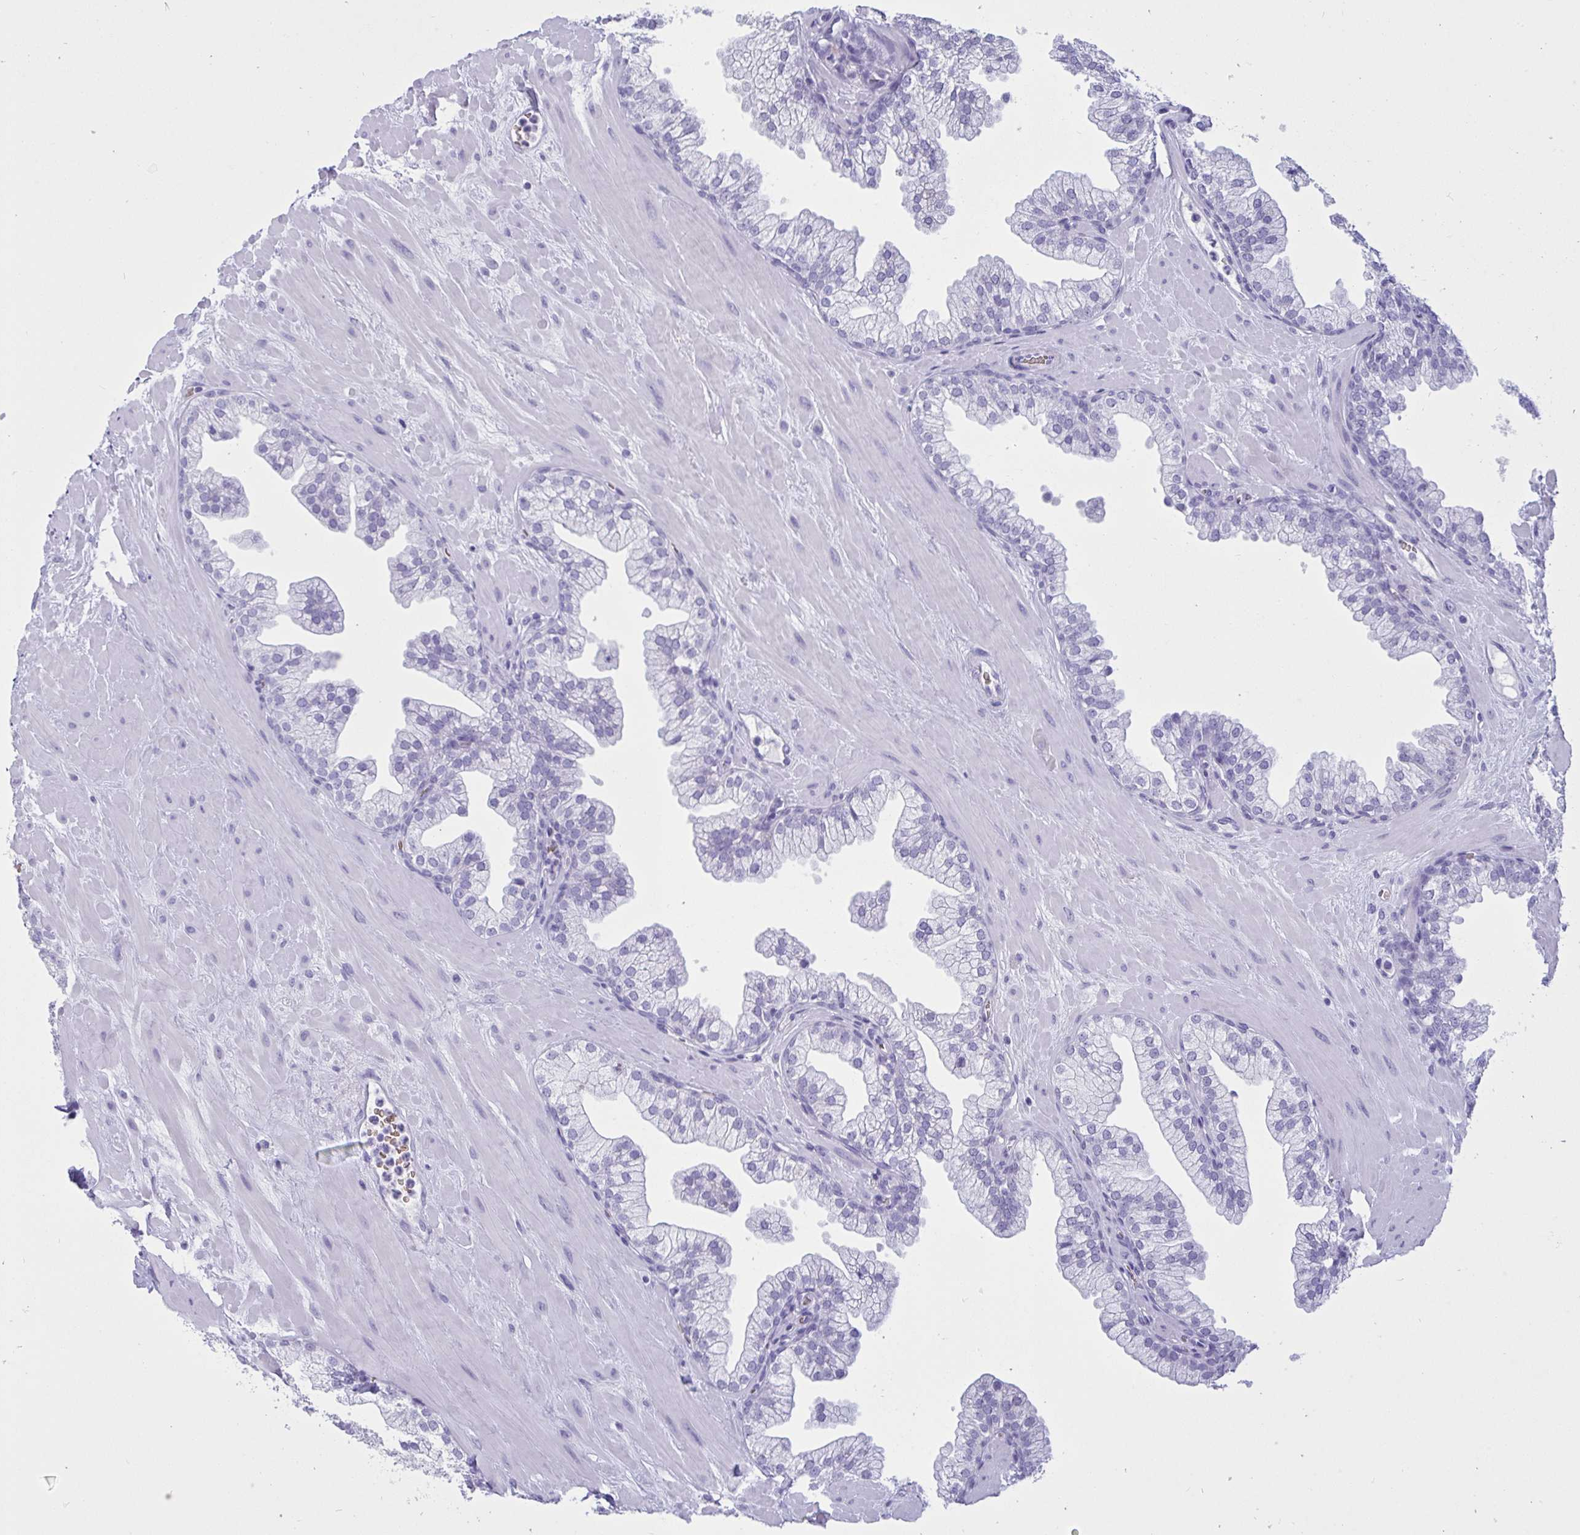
{"staining": {"intensity": "negative", "quantity": "none", "location": "none"}, "tissue": "prostate", "cell_type": "Glandular cells", "image_type": "normal", "snomed": [{"axis": "morphology", "description": "Normal tissue, NOS"}, {"axis": "topography", "description": "Prostate"}, {"axis": "topography", "description": "Peripheral nerve tissue"}], "caption": "DAB immunohistochemical staining of normal human prostate shows no significant expression in glandular cells.", "gene": "SLC2A1", "patient": {"sex": "male", "age": 61}}